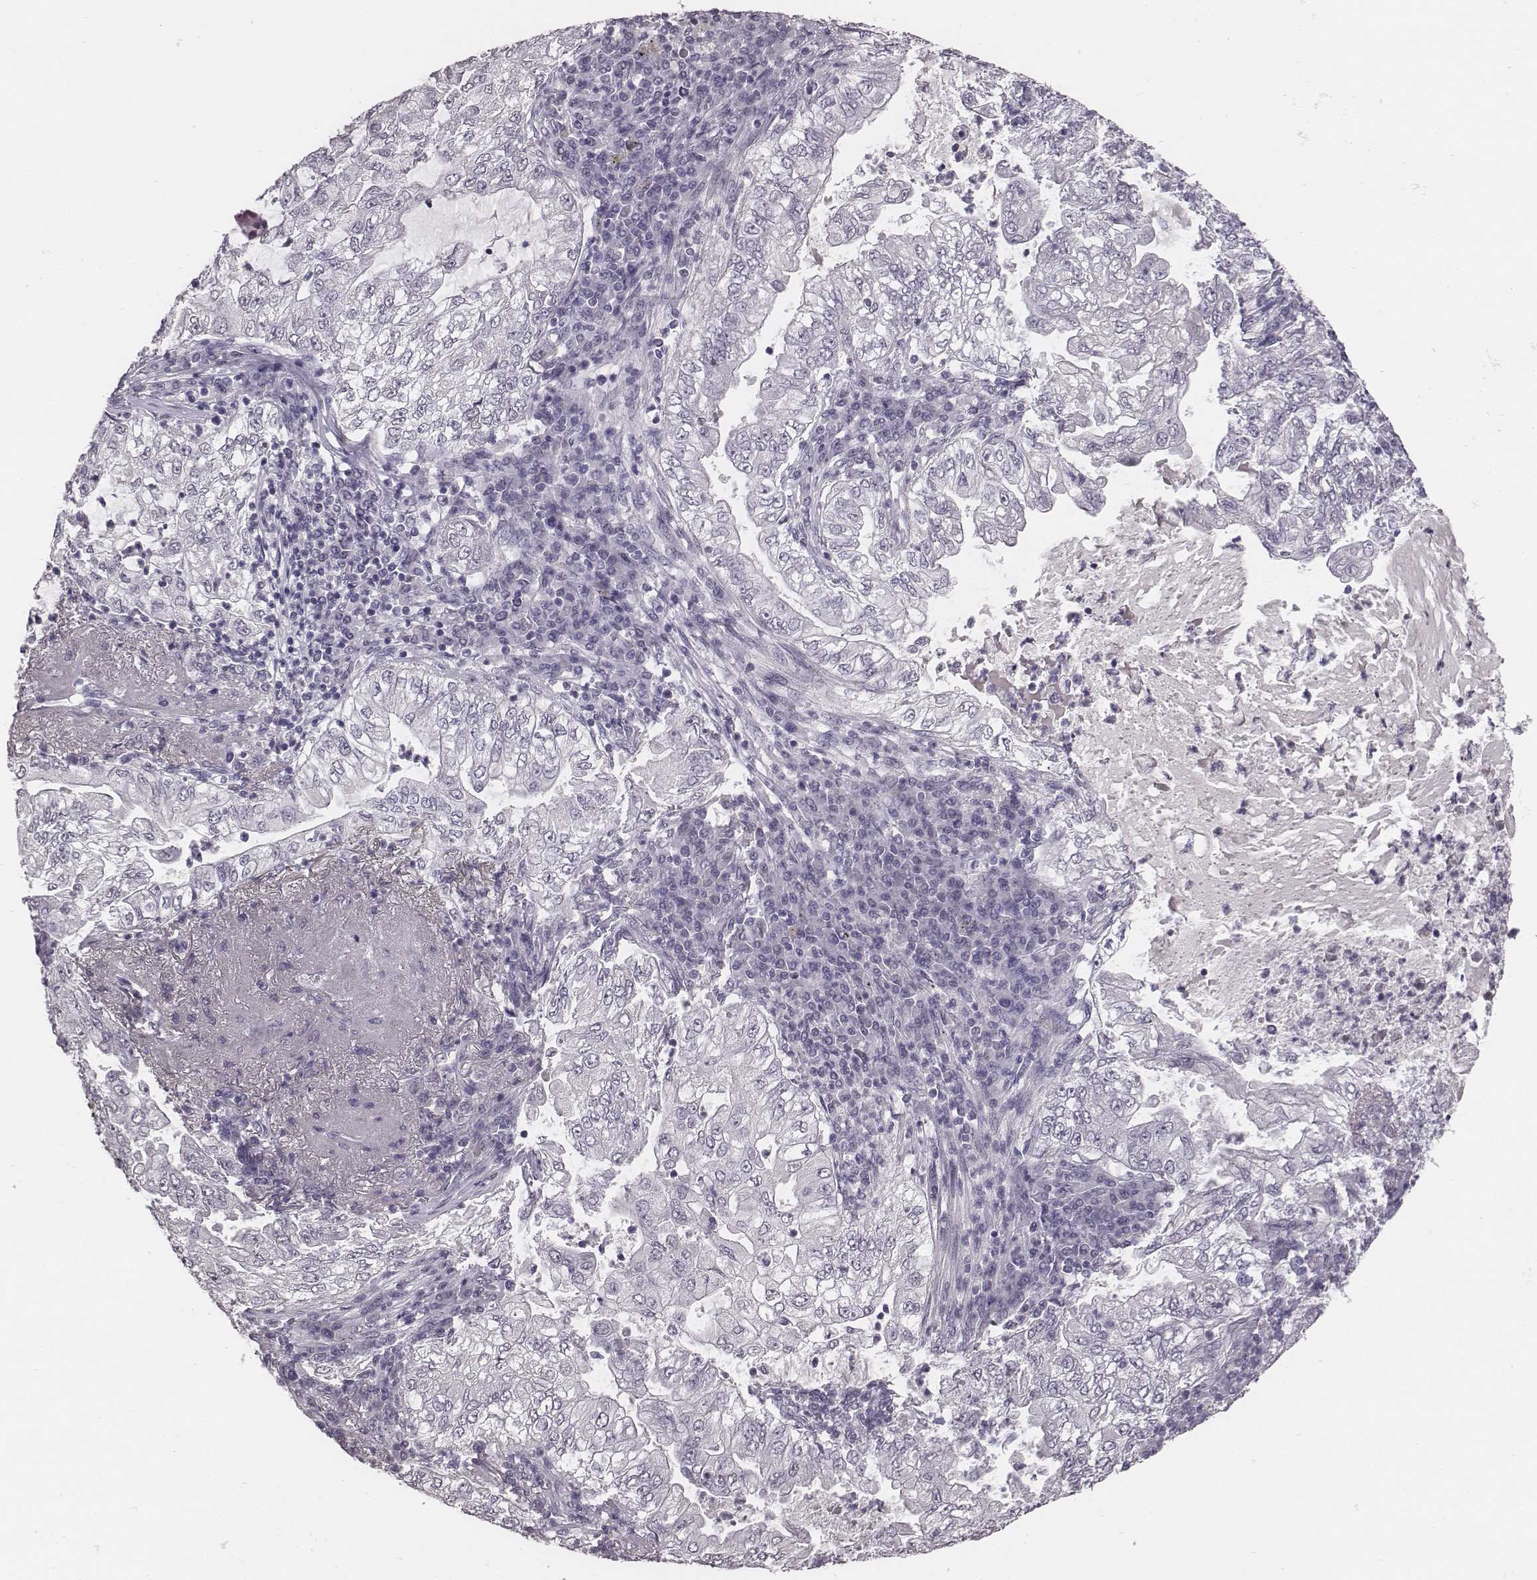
{"staining": {"intensity": "negative", "quantity": "none", "location": "none"}, "tissue": "lung cancer", "cell_type": "Tumor cells", "image_type": "cancer", "snomed": [{"axis": "morphology", "description": "Adenocarcinoma, NOS"}, {"axis": "topography", "description": "Lung"}], "caption": "Lung cancer (adenocarcinoma) stained for a protein using IHC exhibits no expression tumor cells.", "gene": "CSHL1", "patient": {"sex": "female", "age": 73}}